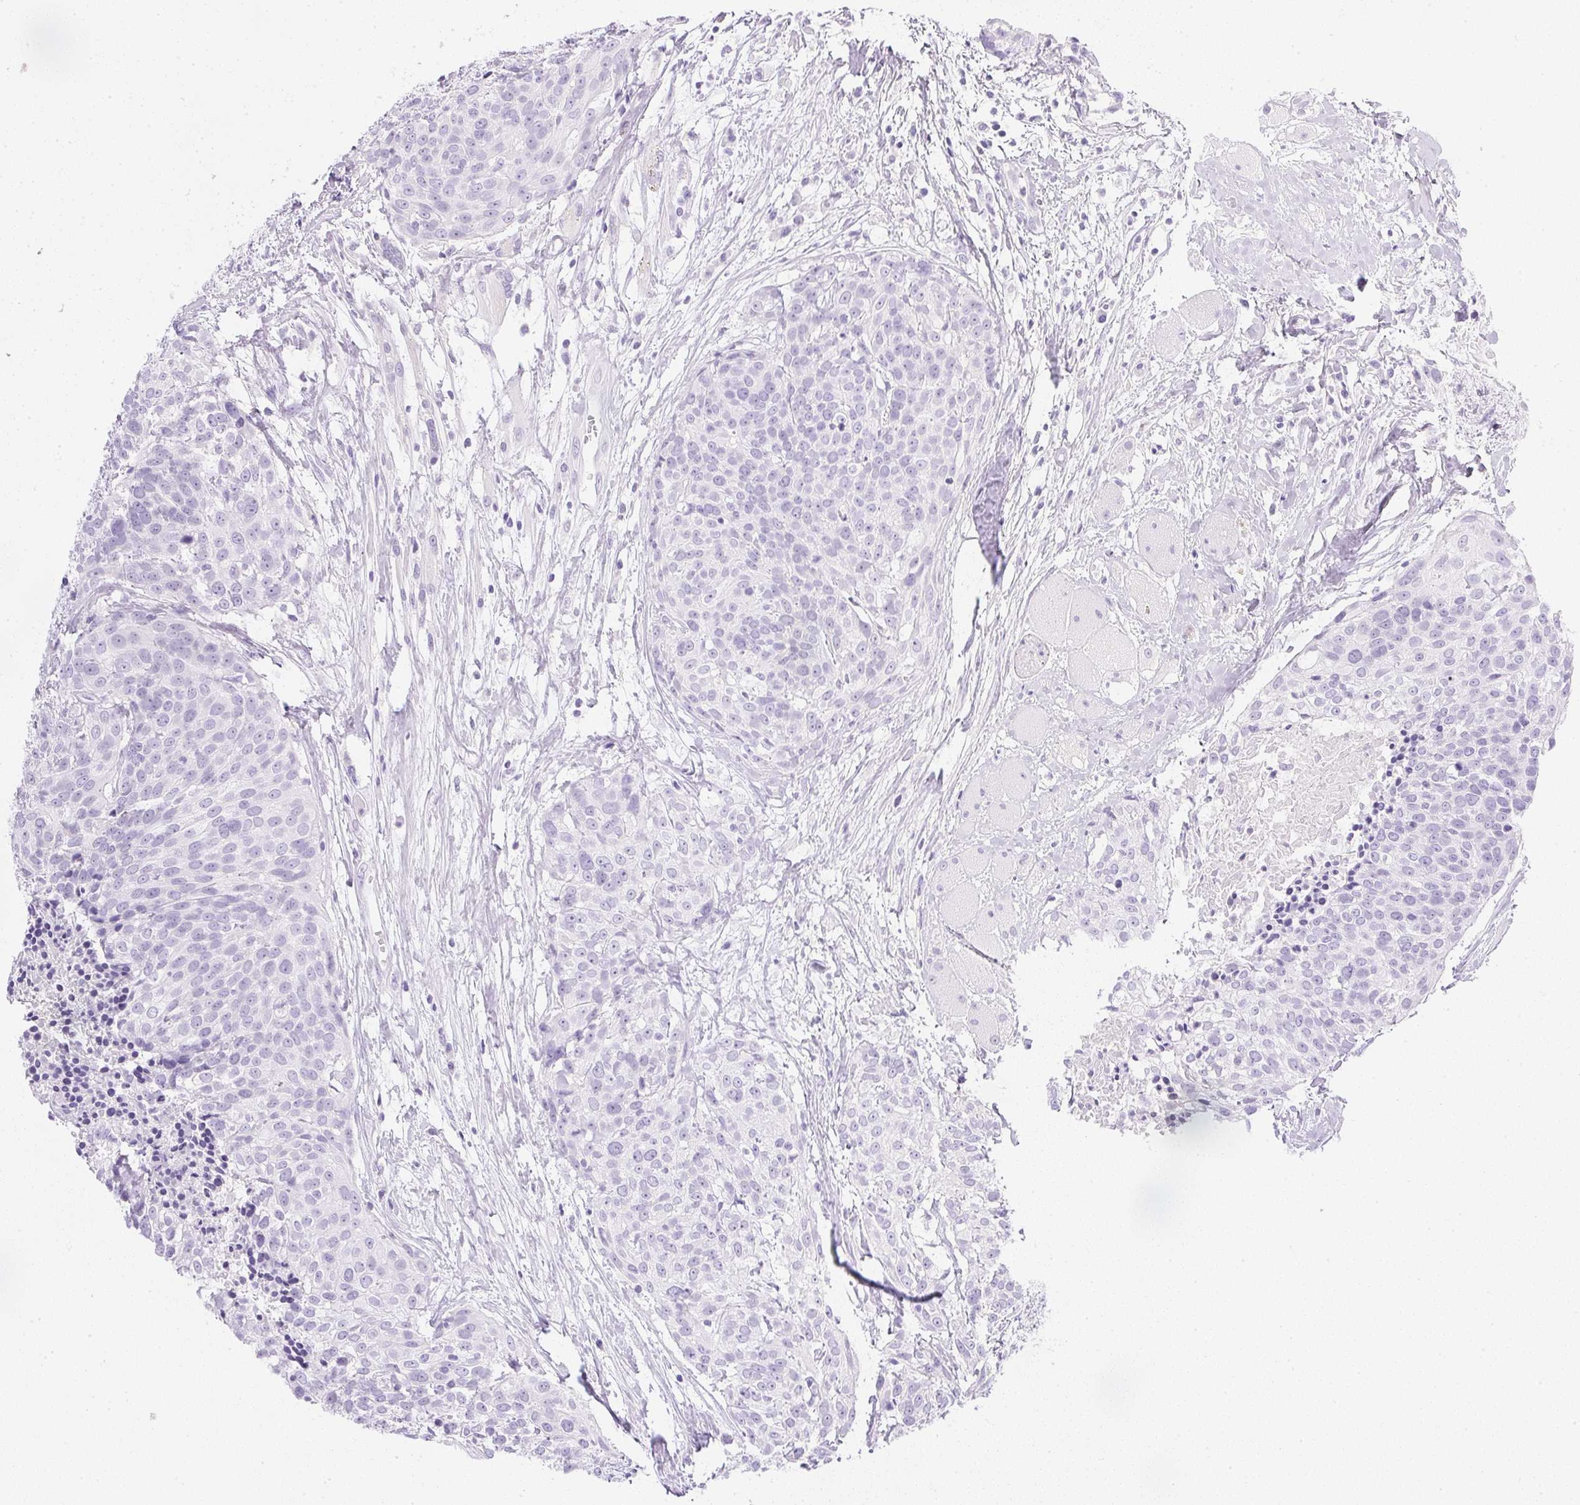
{"staining": {"intensity": "negative", "quantity": "none", "location": "none"}, "tissue": "head and neck cancer", "cell_type": "Tumor cells", "image_type": "cancer", "snomed": [{"axis": "morphology", "description": "Squamous cell carcinoma, NOS"}, {"axis": "topography", "description": "Oral tissue"}, {"axis": "topography", "description": "Head-Neck"}], "caption": "This is an immunohistochemistry (IHC) image of squamous cell carcinoma (head and neck). There is no positivity in tumor cells.", "gene": "CPB1", "patient": {"sex": "male", "age": 64}}